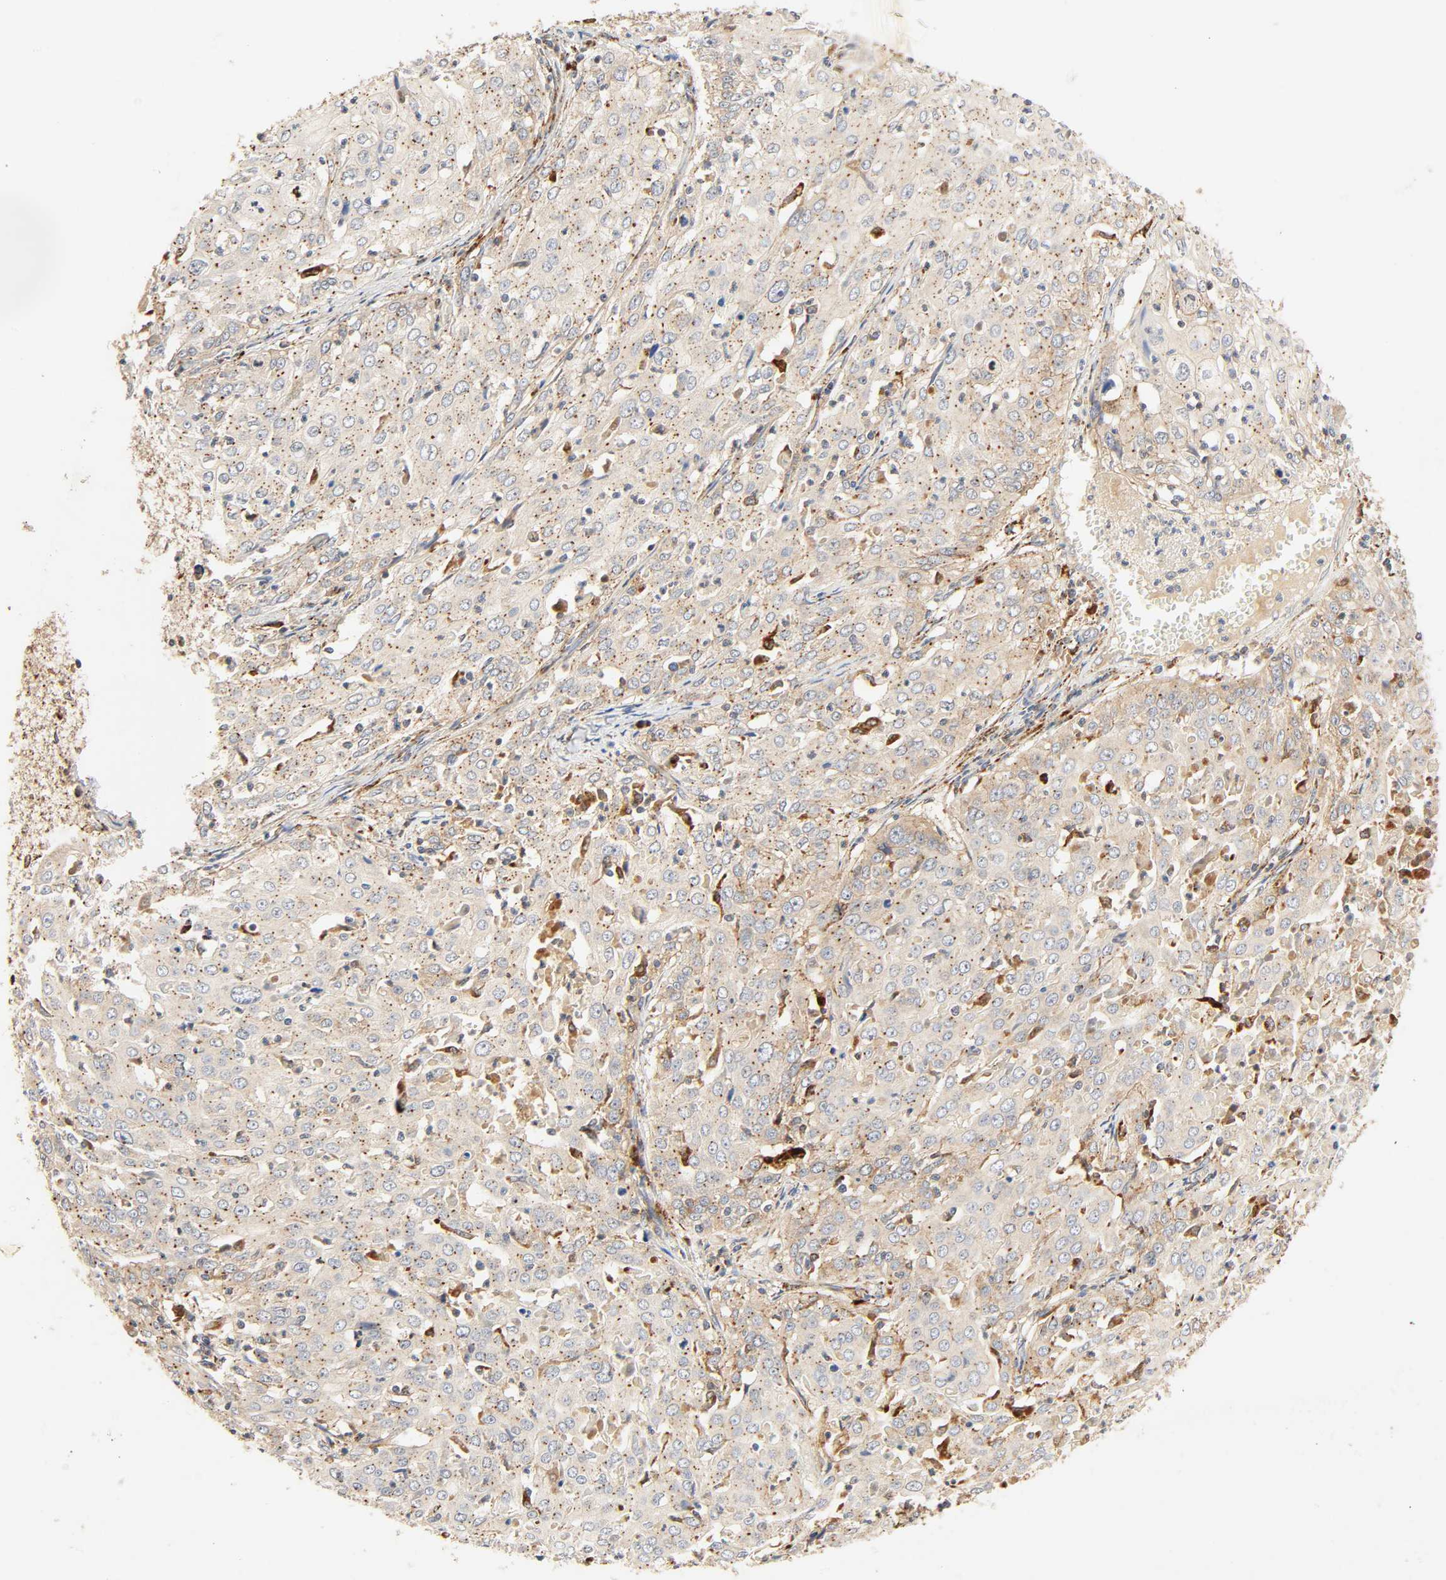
{"staining": {"intensity": "moderate", "quantity": ">75%", "location": "cytoplasmic/membranous"}, "tissue": "cervical cancer", "cell_type": "Tumor cells", "image_type": "cancer", "snomed": [{"axis": "morphology", "description": "Squamous cell carcinoma, NOS"}, {"axis": "topography", "description": "Cervix"}], "caption": "Cervical squamous cell carcinoma tissue exhibits moderate cytoplasmic/membranous expression in about >75% of tumor cells, visualized by immunohistochemistry. Using DAB (brown) and hematoxylin (blue) stains, captured at high magnification using brightfield microscopy.", "gene": "MAPK6", "patient": {"sex": "female", "age": 39}}